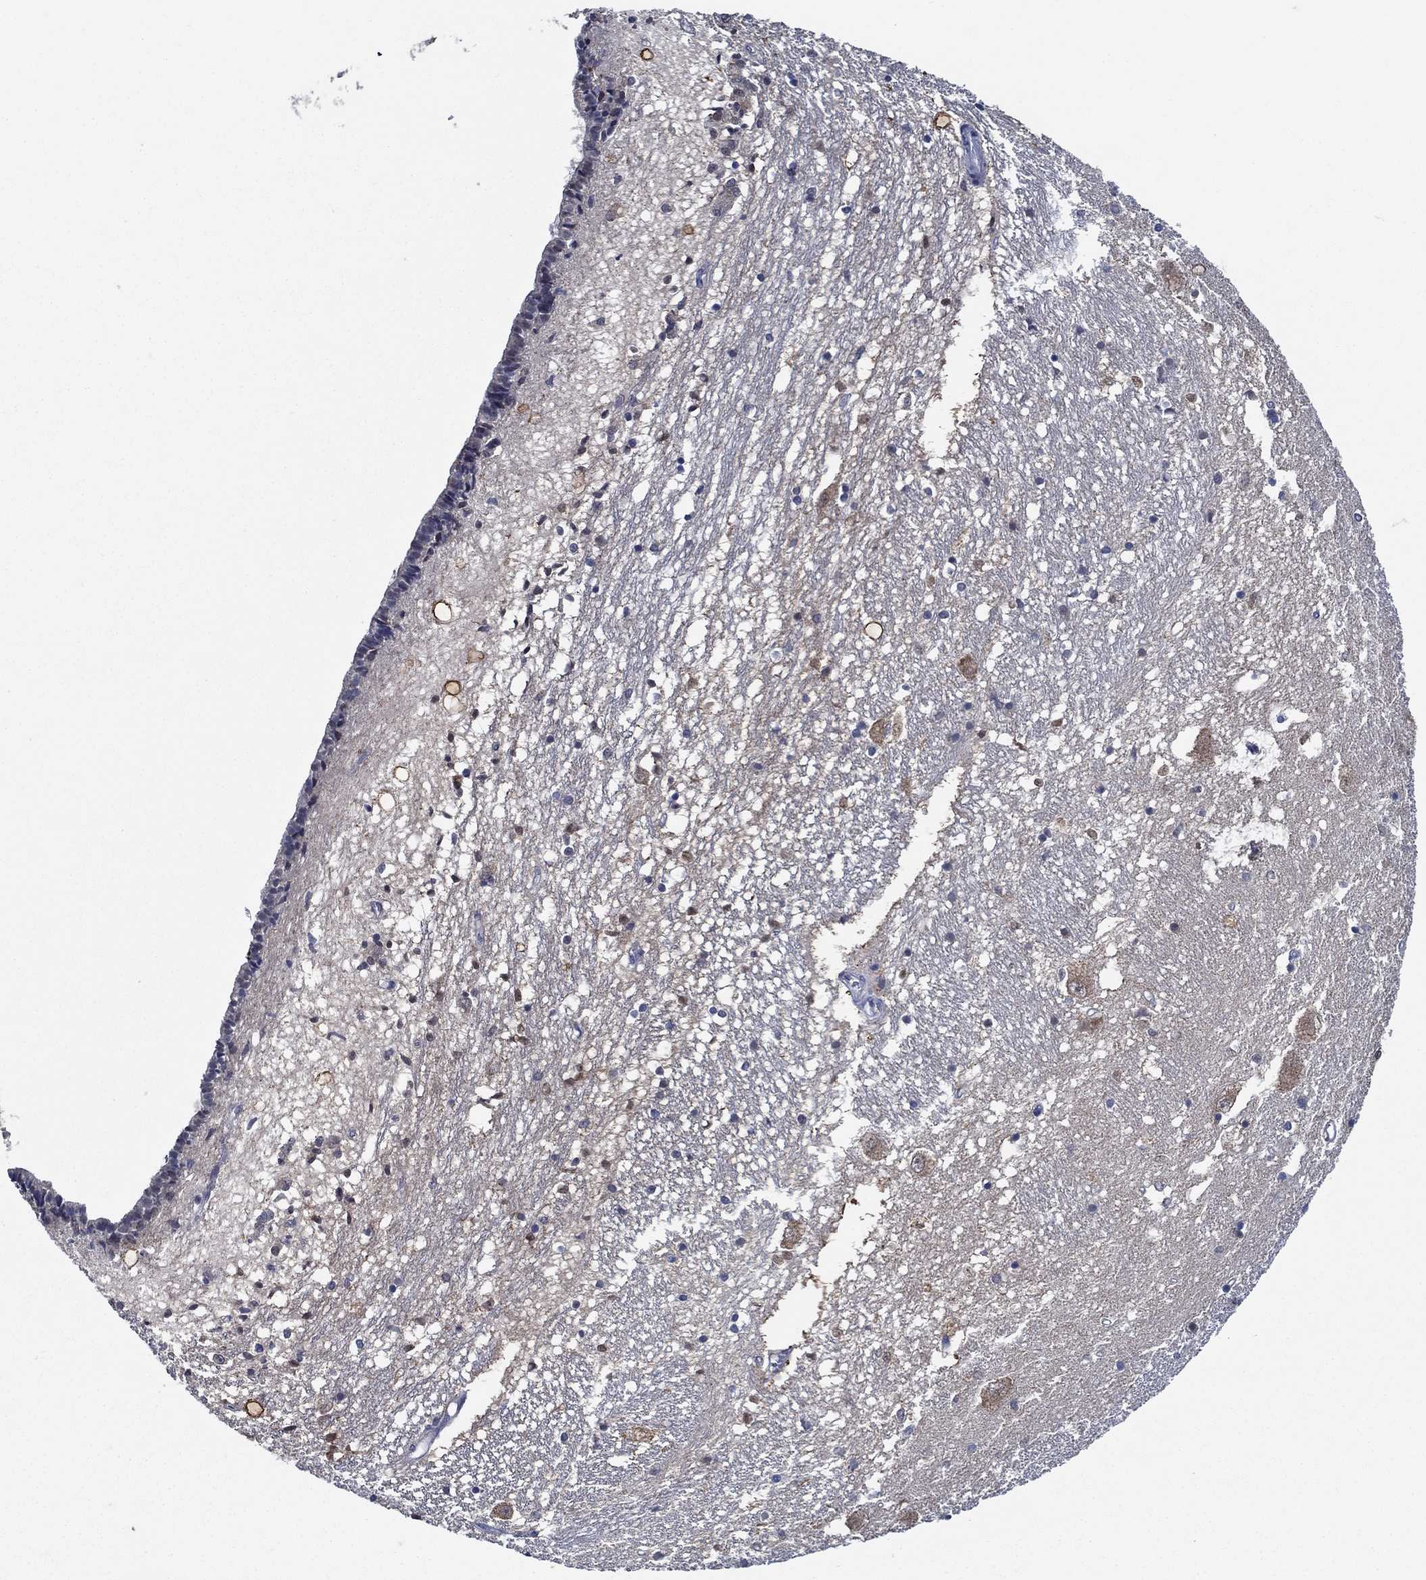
{"staining": {"intensity": "weak", "quantity": "<25%", "location": "cytoplasmic/membranous"}, "tissue": "caudate", "cell_type": "Glial cells", "image_type": "normal", "snomed": [{"axis": "morphology", "description": "Normal tissue, NOS"}, {"axis": "topography", "description": "Lateral ventricle wall"}], "caption": "Immunohistochemical staining of unremarkable caudate exhibits no significant positivity in glial cells. (DAB IHC, high magnification).", "gene": "DACT1", "patient": {"sex": "female", "age": 71}}